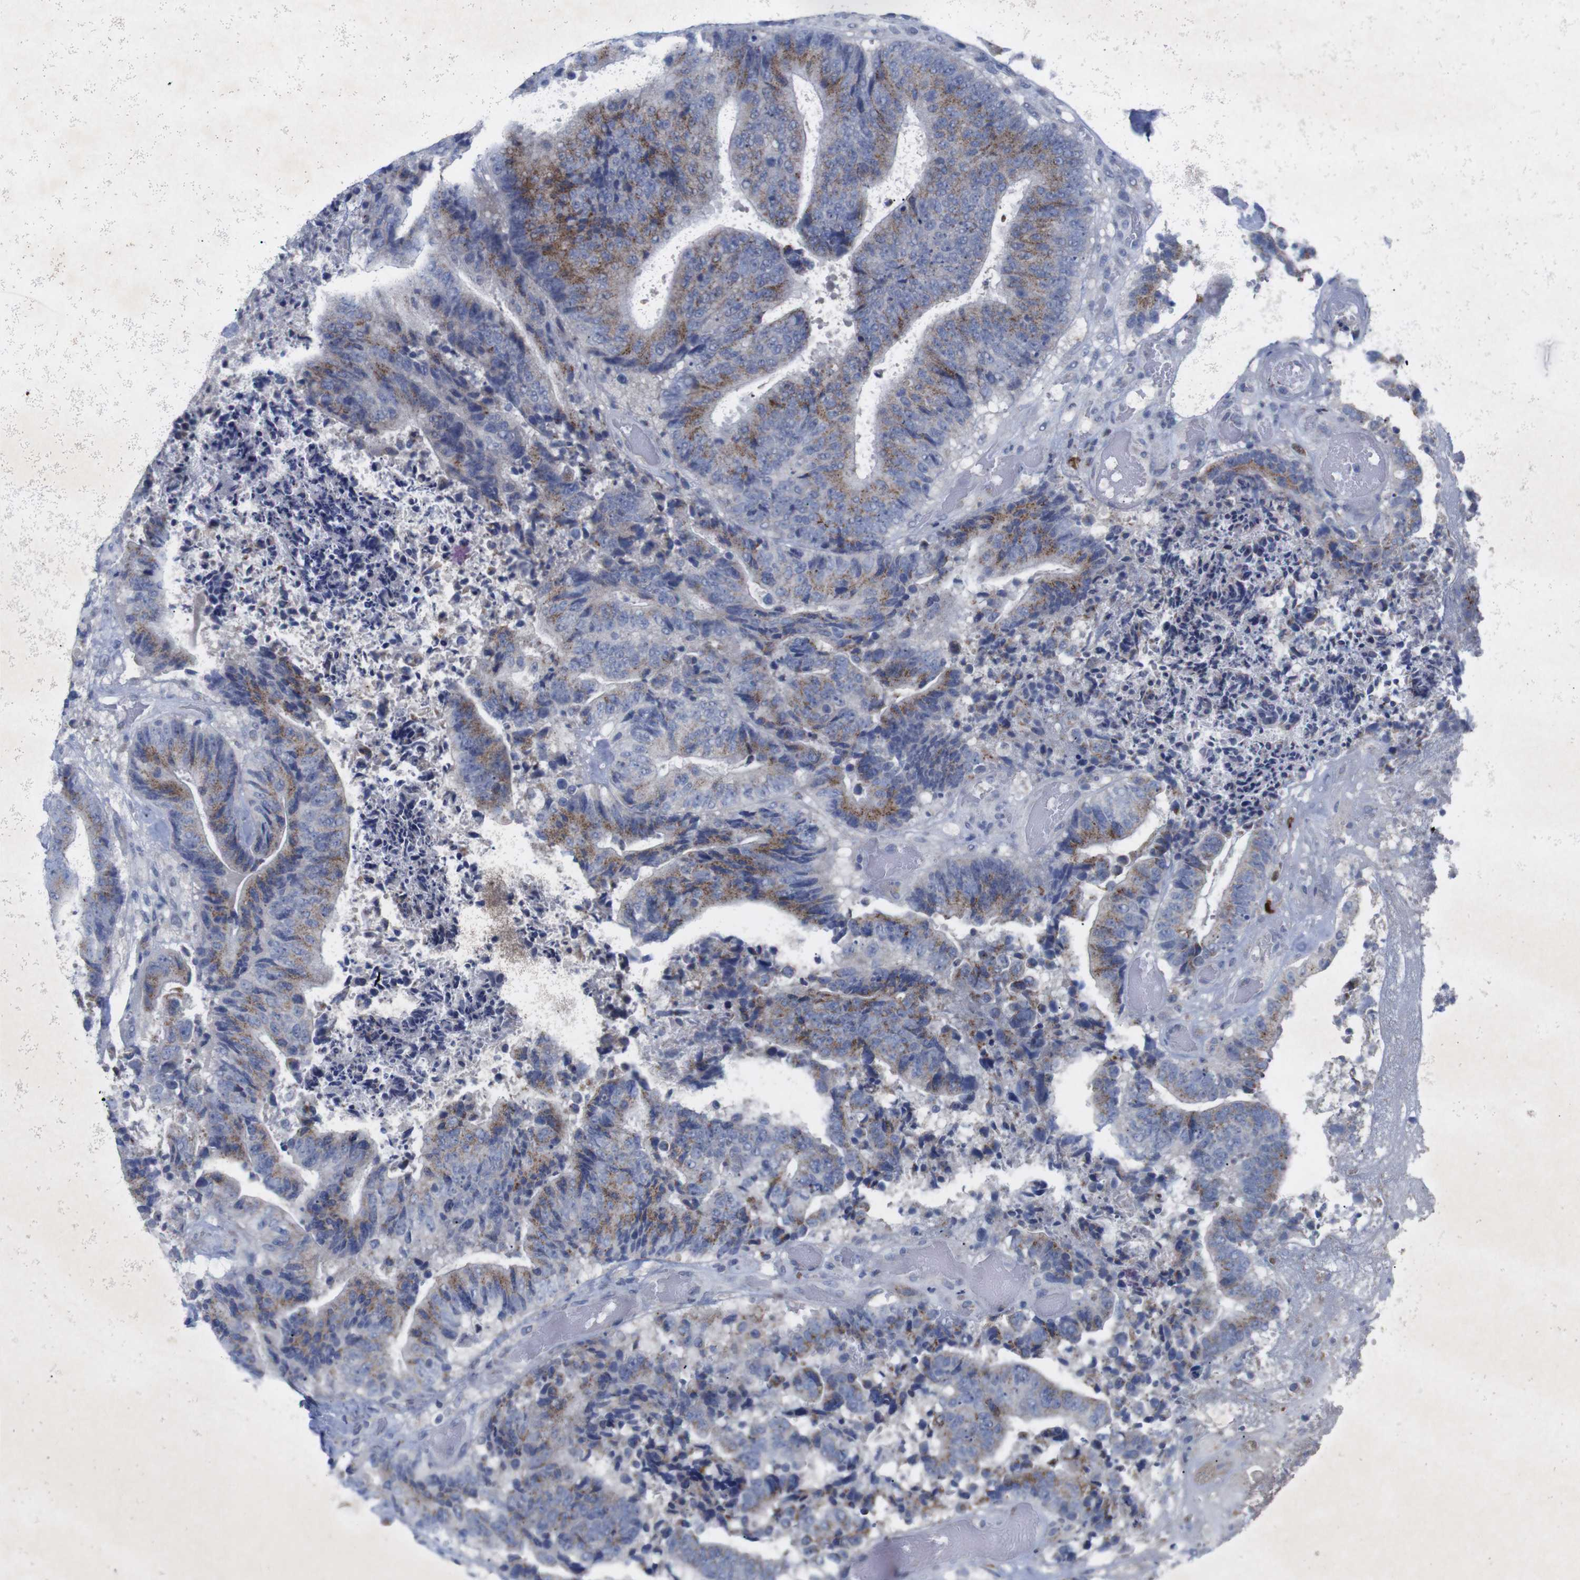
{"staining": {"intensity": "moderate", "quantity": "25%-75%", "location": "cytoplasmic/membranous"}, "tissue": "colorectal cancer", "cell_type": "Tumor cells", "image_type": "cancer", "snomed": [{"axis": "morphology", "description": "Adenocarcinoma, NOS"}, {"axis": "topography", "description": "Rectum"}], "caption": "Immunohistochemical staining of human colorectal adenocarcinoma exhibits medium levels of moderate cytoplasmic/membranous expression in approximately 25%-75% of tumor cells.", "gene": "IRF4", "patient": {"sex": "male", "age": 72}}